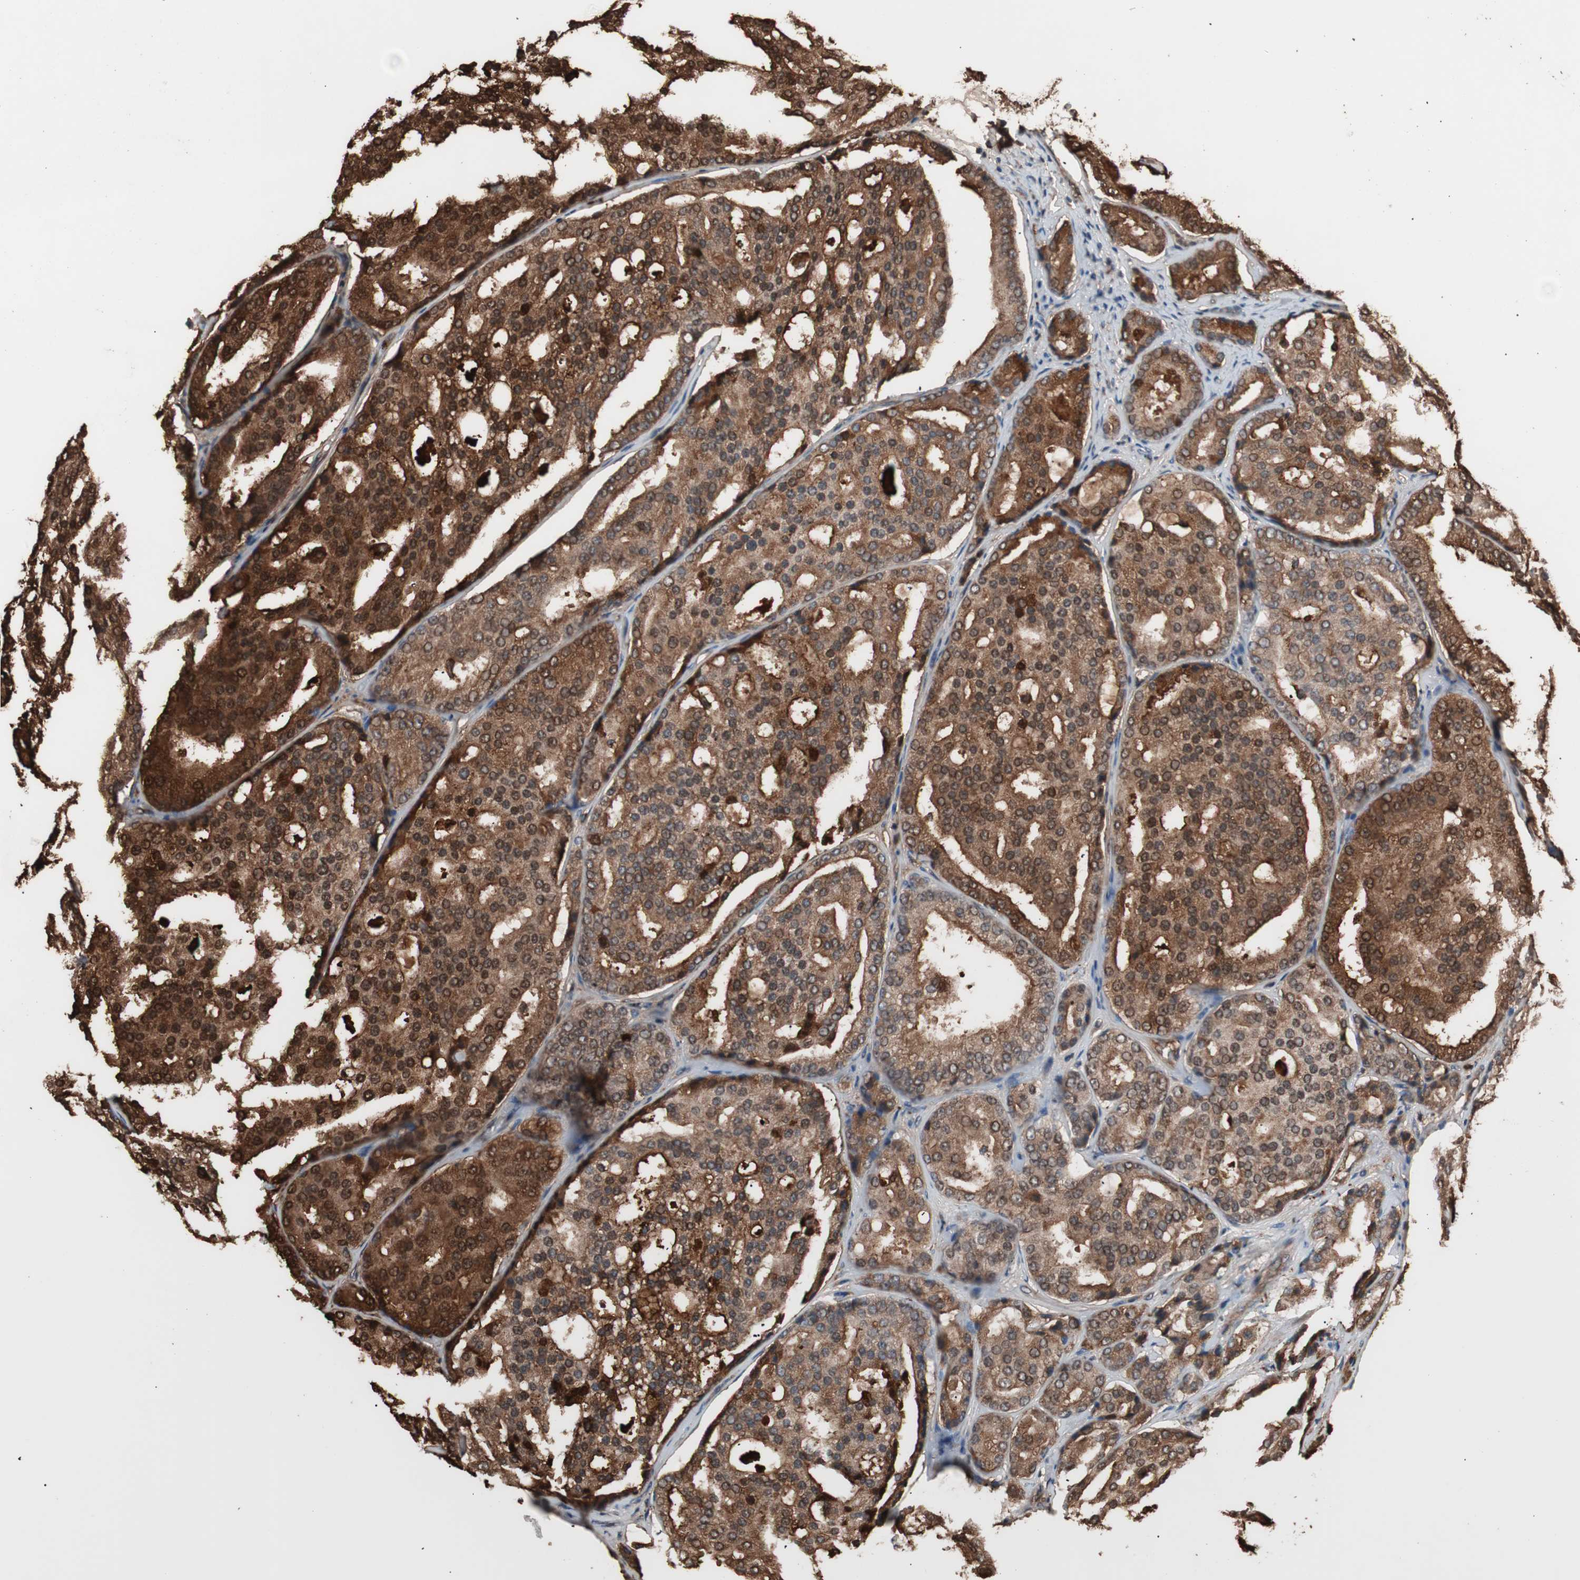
{"staining": {"intensity": "strong", "quantity": ">75%", "location": "cytoplasmic/membranous,nuclear"}, "tissue": "prostate cancer", "cell_type": "Tumor cells", "image_type": "cancer", "snomed": [{"axis": "morphology", "description": "Adenocarcinoma, High grade"}, {"axis": "topography", "description": "Prostate"}], "caption": "Protein expression analysis of human prostate cancer (adenocarcinoma (high-grade)) reveals strong cytoplasmic/membranous and nuclear positivity in approximately >75% of tumor cells.", "gene": "CCT3", "patient": {"sex": "male", "age": 64}}